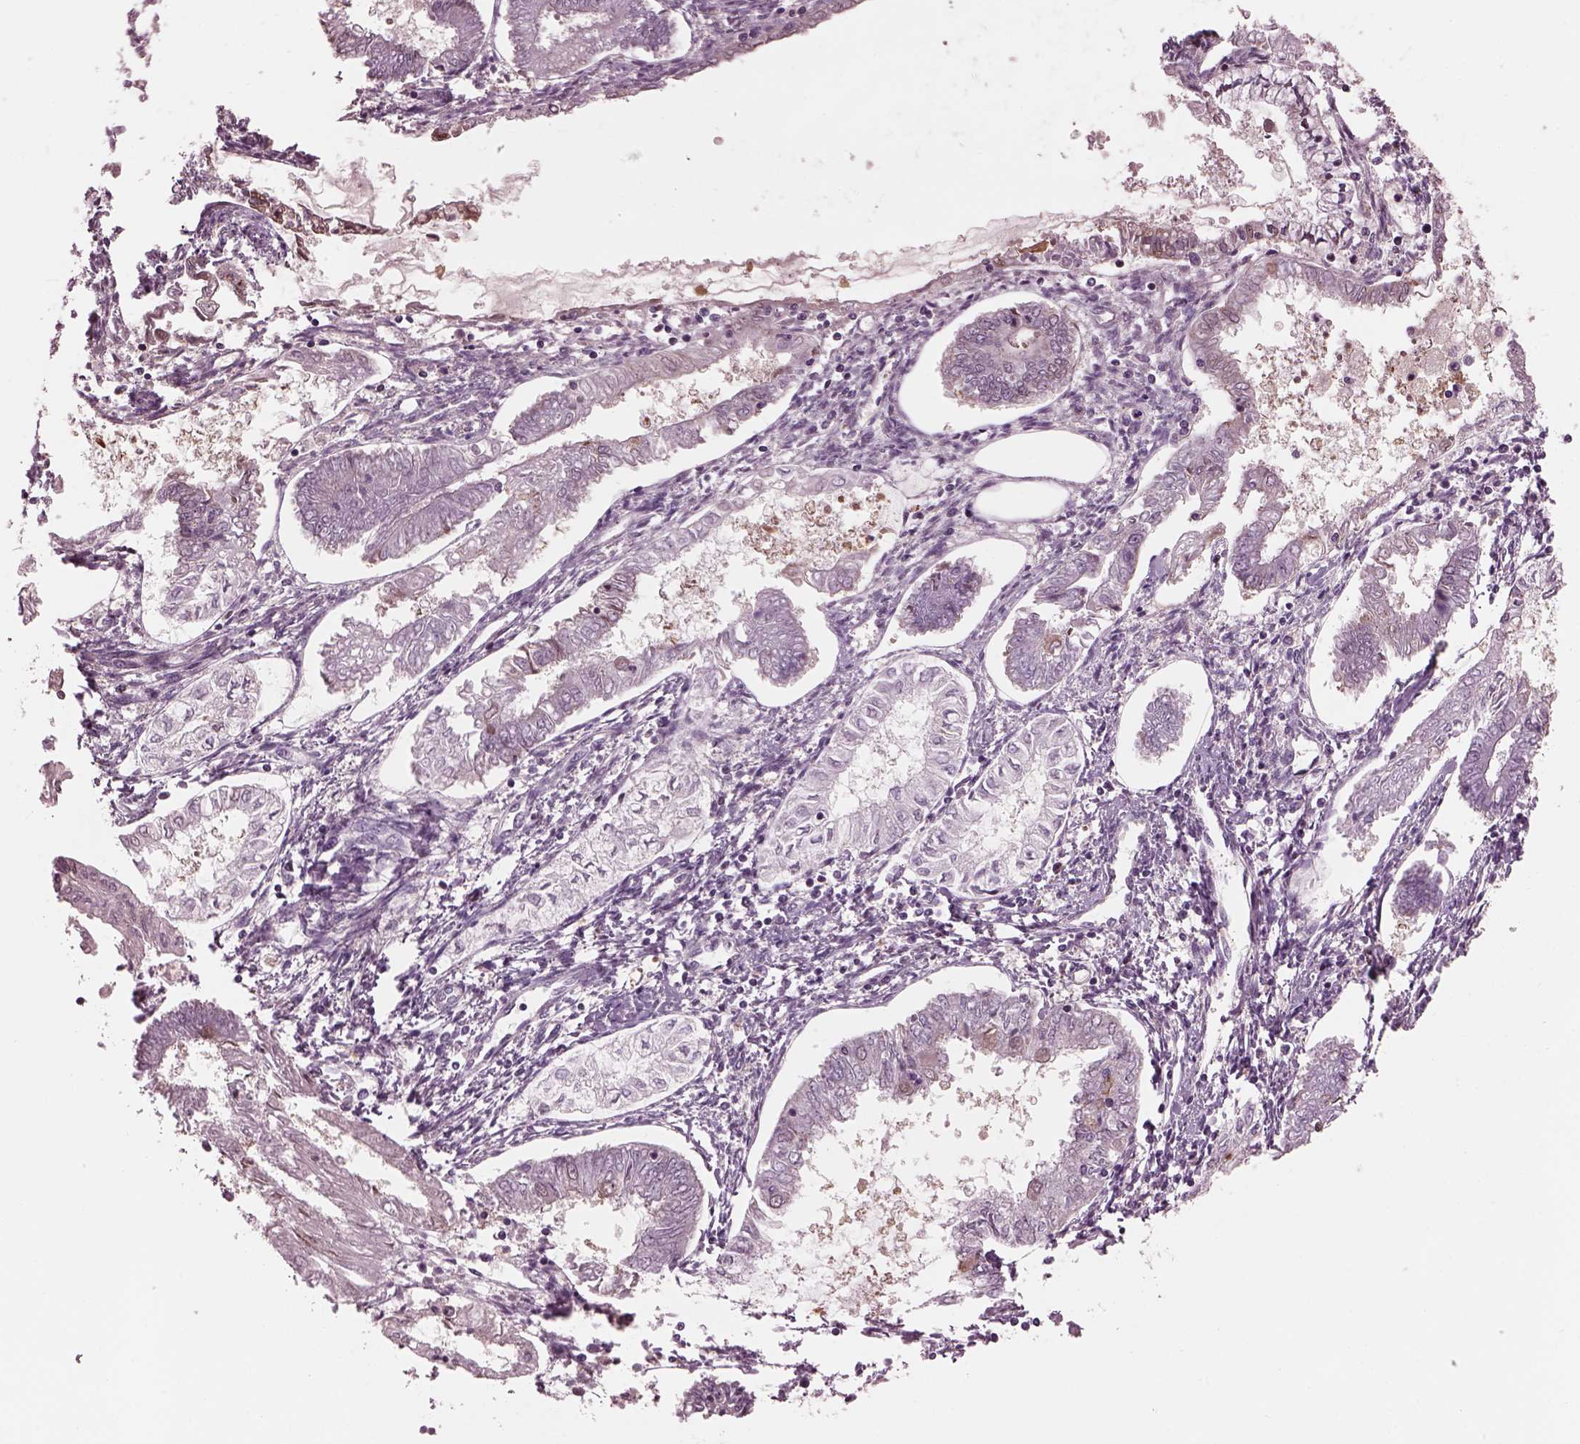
{"staining": {"intensity": "negative", "quantity": "none", "location": "none"}, "tissue": "endometrial cancer", "cell_type": "Tumor cells", "image_type": "cancer", "snomed": [{"axis": "morphology", "description": "Adenocarcinoma, NOS"}, {"axis": "topography", "description": "Endometrium"}], "caption": "This is an immunohistochemistry micrograph of human endometrial cancer (adenocarcinoma). There is no expression in tumor cells.", "gene": "SRI", "patient": {"sex": "female", "age": 68}}